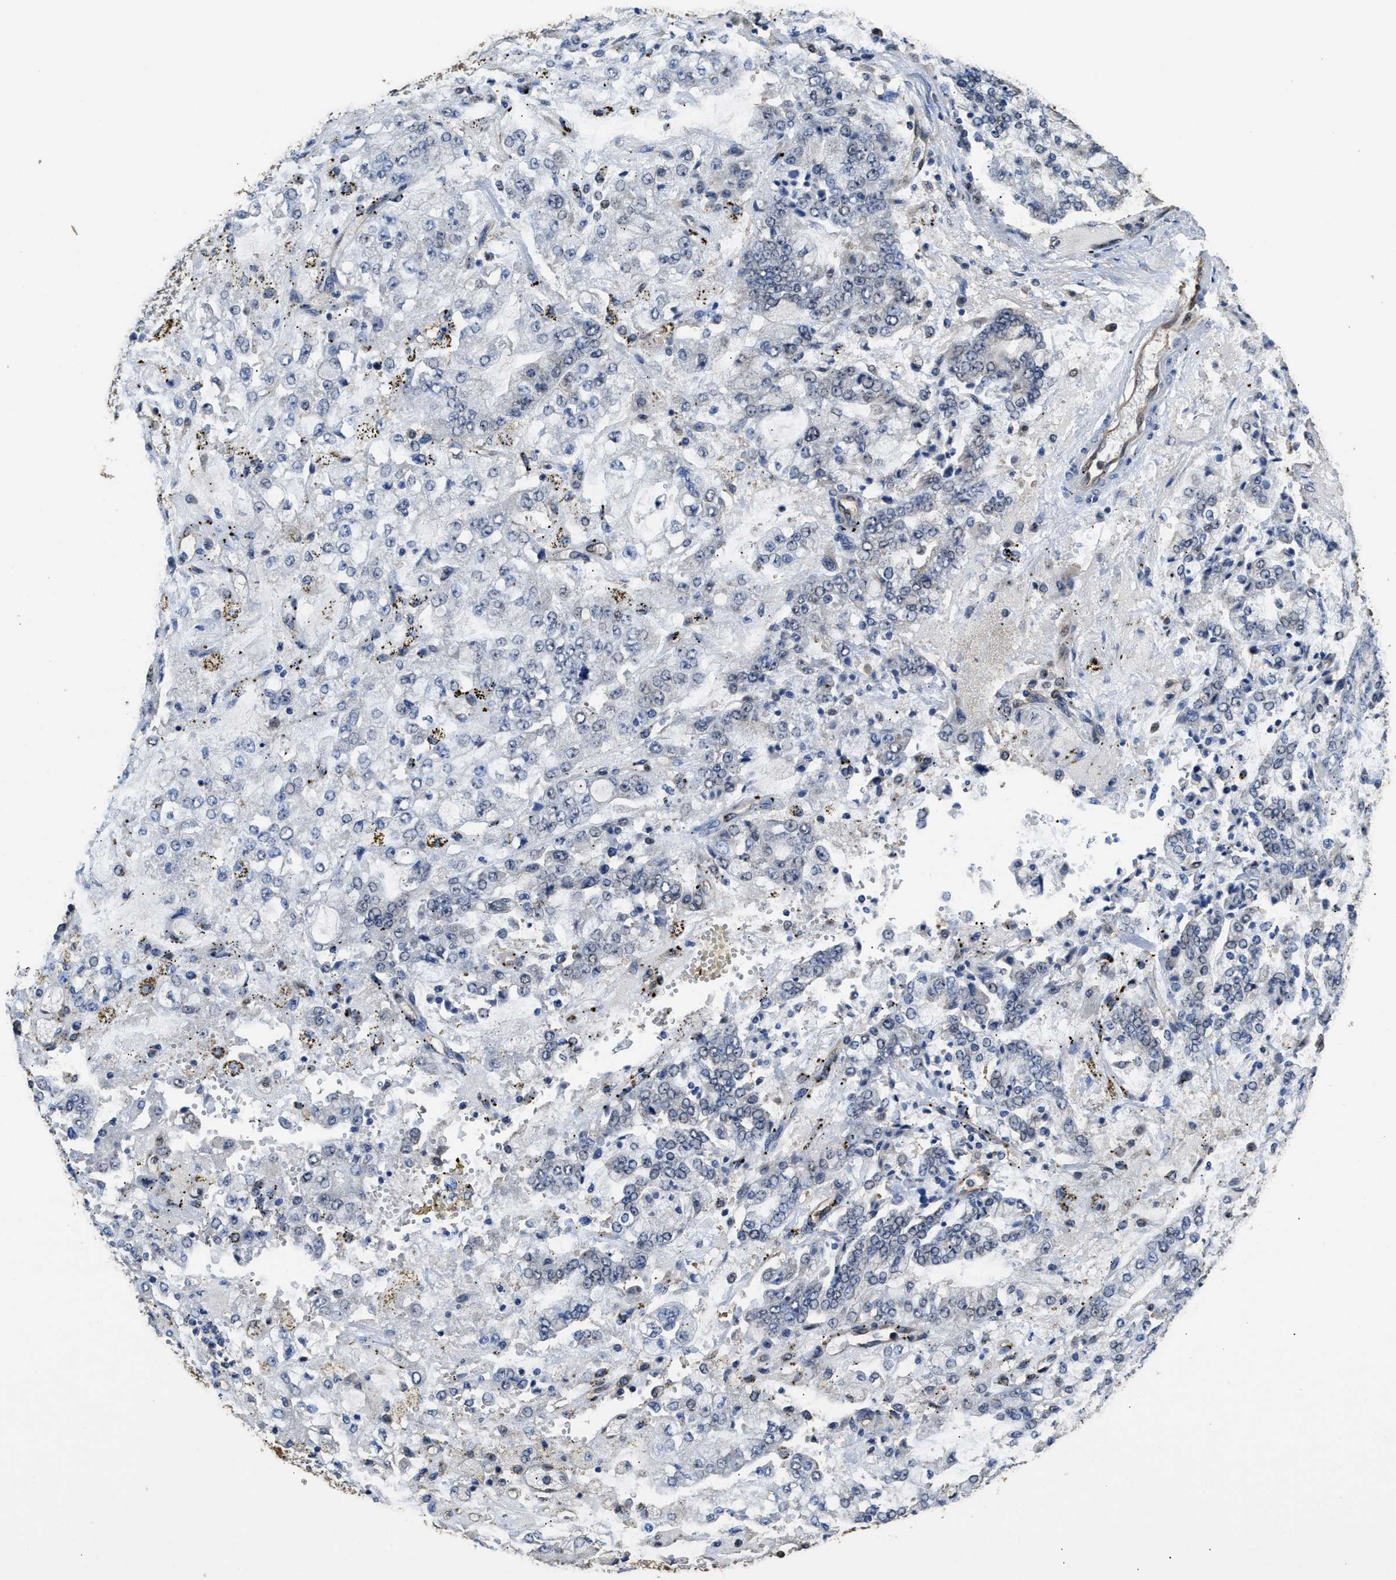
{"staining": {"intensity": "negative", "quantity": "none", "location": "none"}, "tissue": "stomach cancer", "cell_type": "Tumor cells", "image_type": "cancer", "snomed": [{"axis": "morphology", "description": "Adenocarcinoma, NOS"}, {"axis": "topography", "description": "Stomach"}], "caption": "This is a histopathology image of IHC staining of stomach cancer, which shows no expression in tumor cells.", "gene": "YWHAE", "patient": {"sex": "male", "age": 76}}